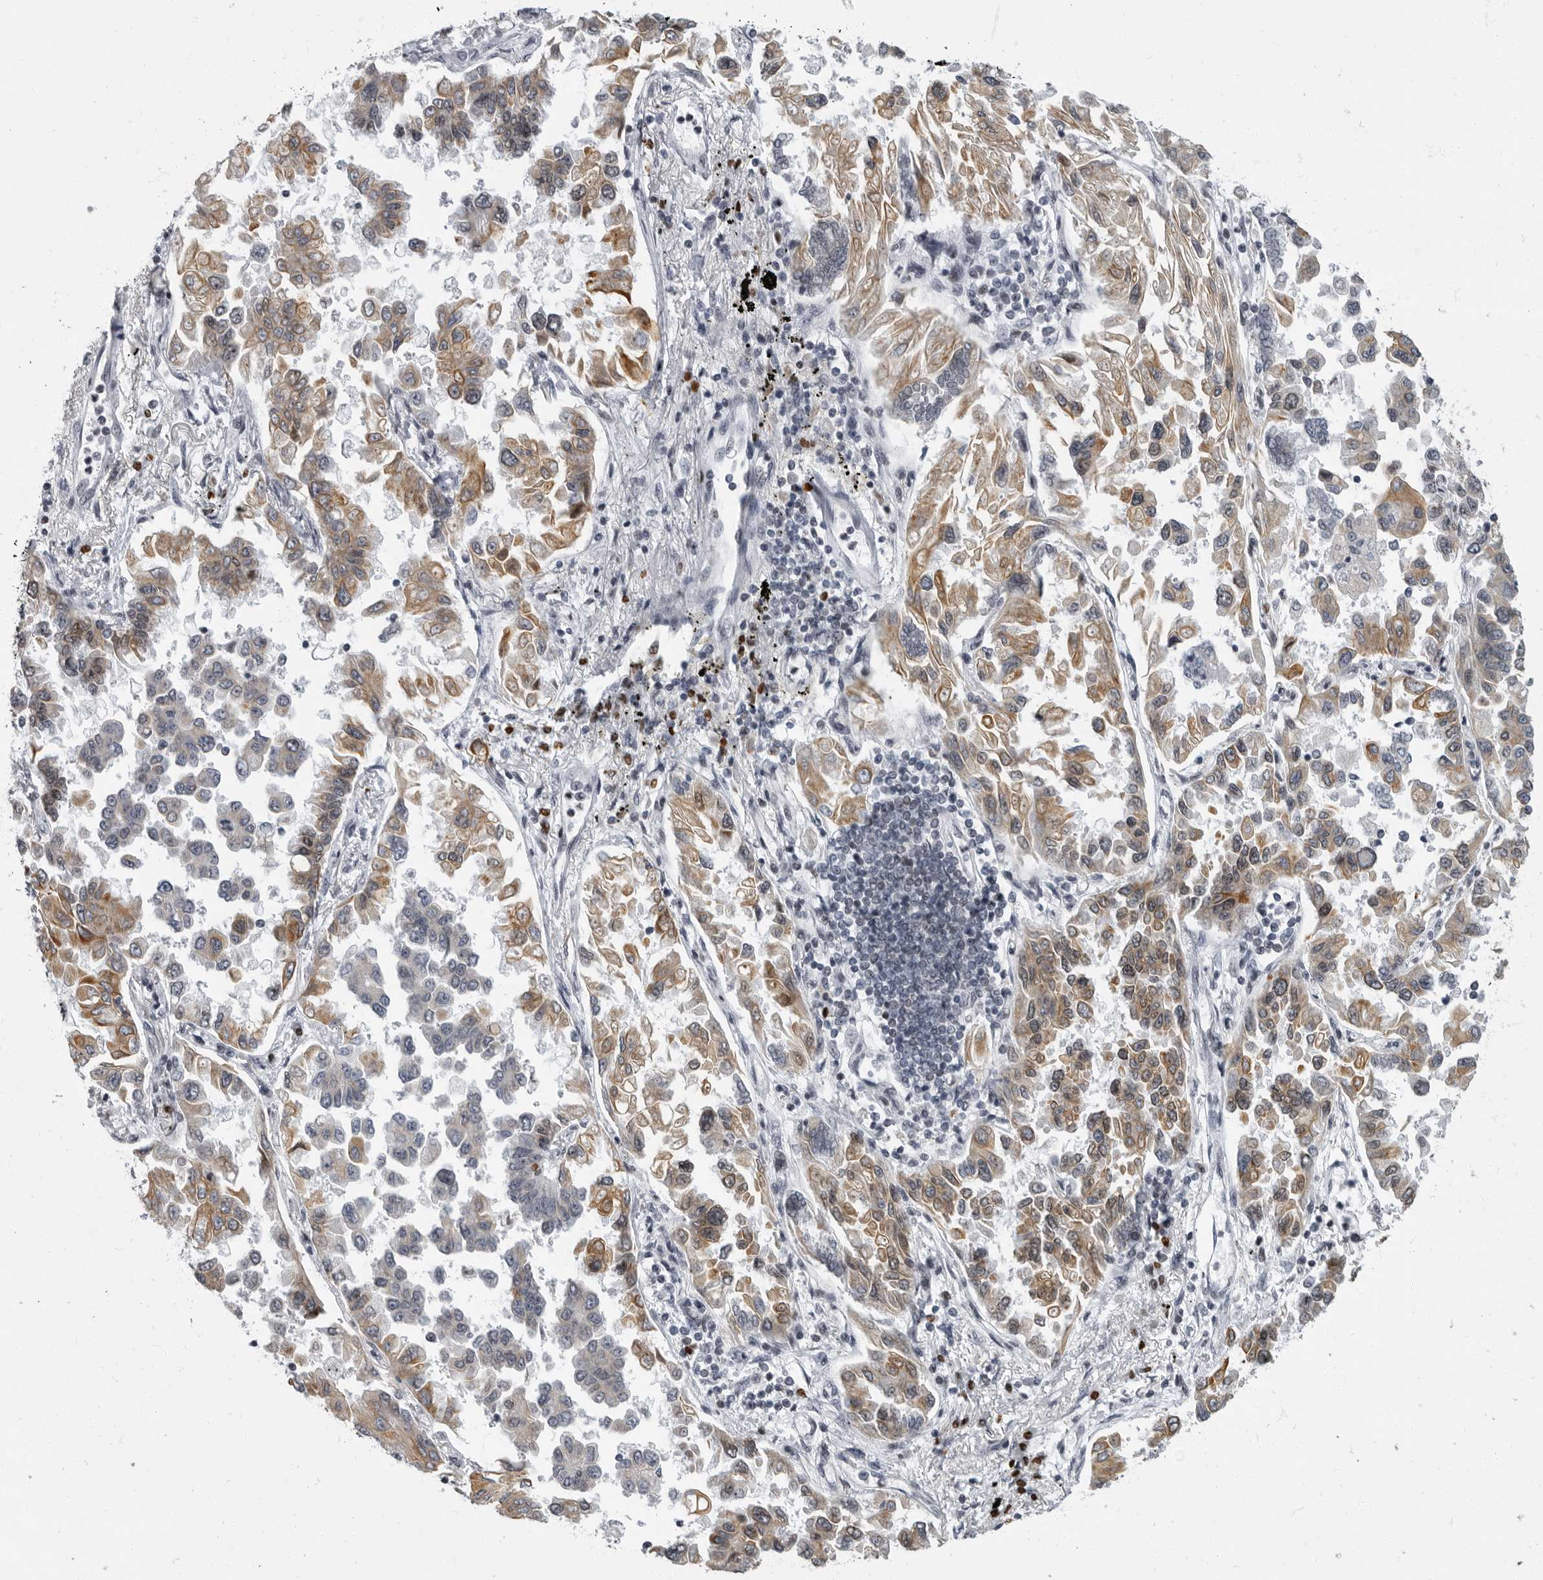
{"staining": {"intensity": "moderate", "quantity": ">75%", "location": "cytoplasmic/membranous"}, "tissue": "lung cancer", "cell_type": "Tumor cells", "image_type": "cancer", "snomed": [{"axis": "morphology", "description": "Adenocarcinoma, NOS"}, {"axis": "topography", "description": "Lung"}], "caption": "This is a histology image of immunohistochemistry staining of lung cancer (adenocarcinoma), which shows moderate expression in the cytoplasmic/membranous of tumor cells.", "gene": "EVI5", "patient": {"sex": "female", "age": 67}}